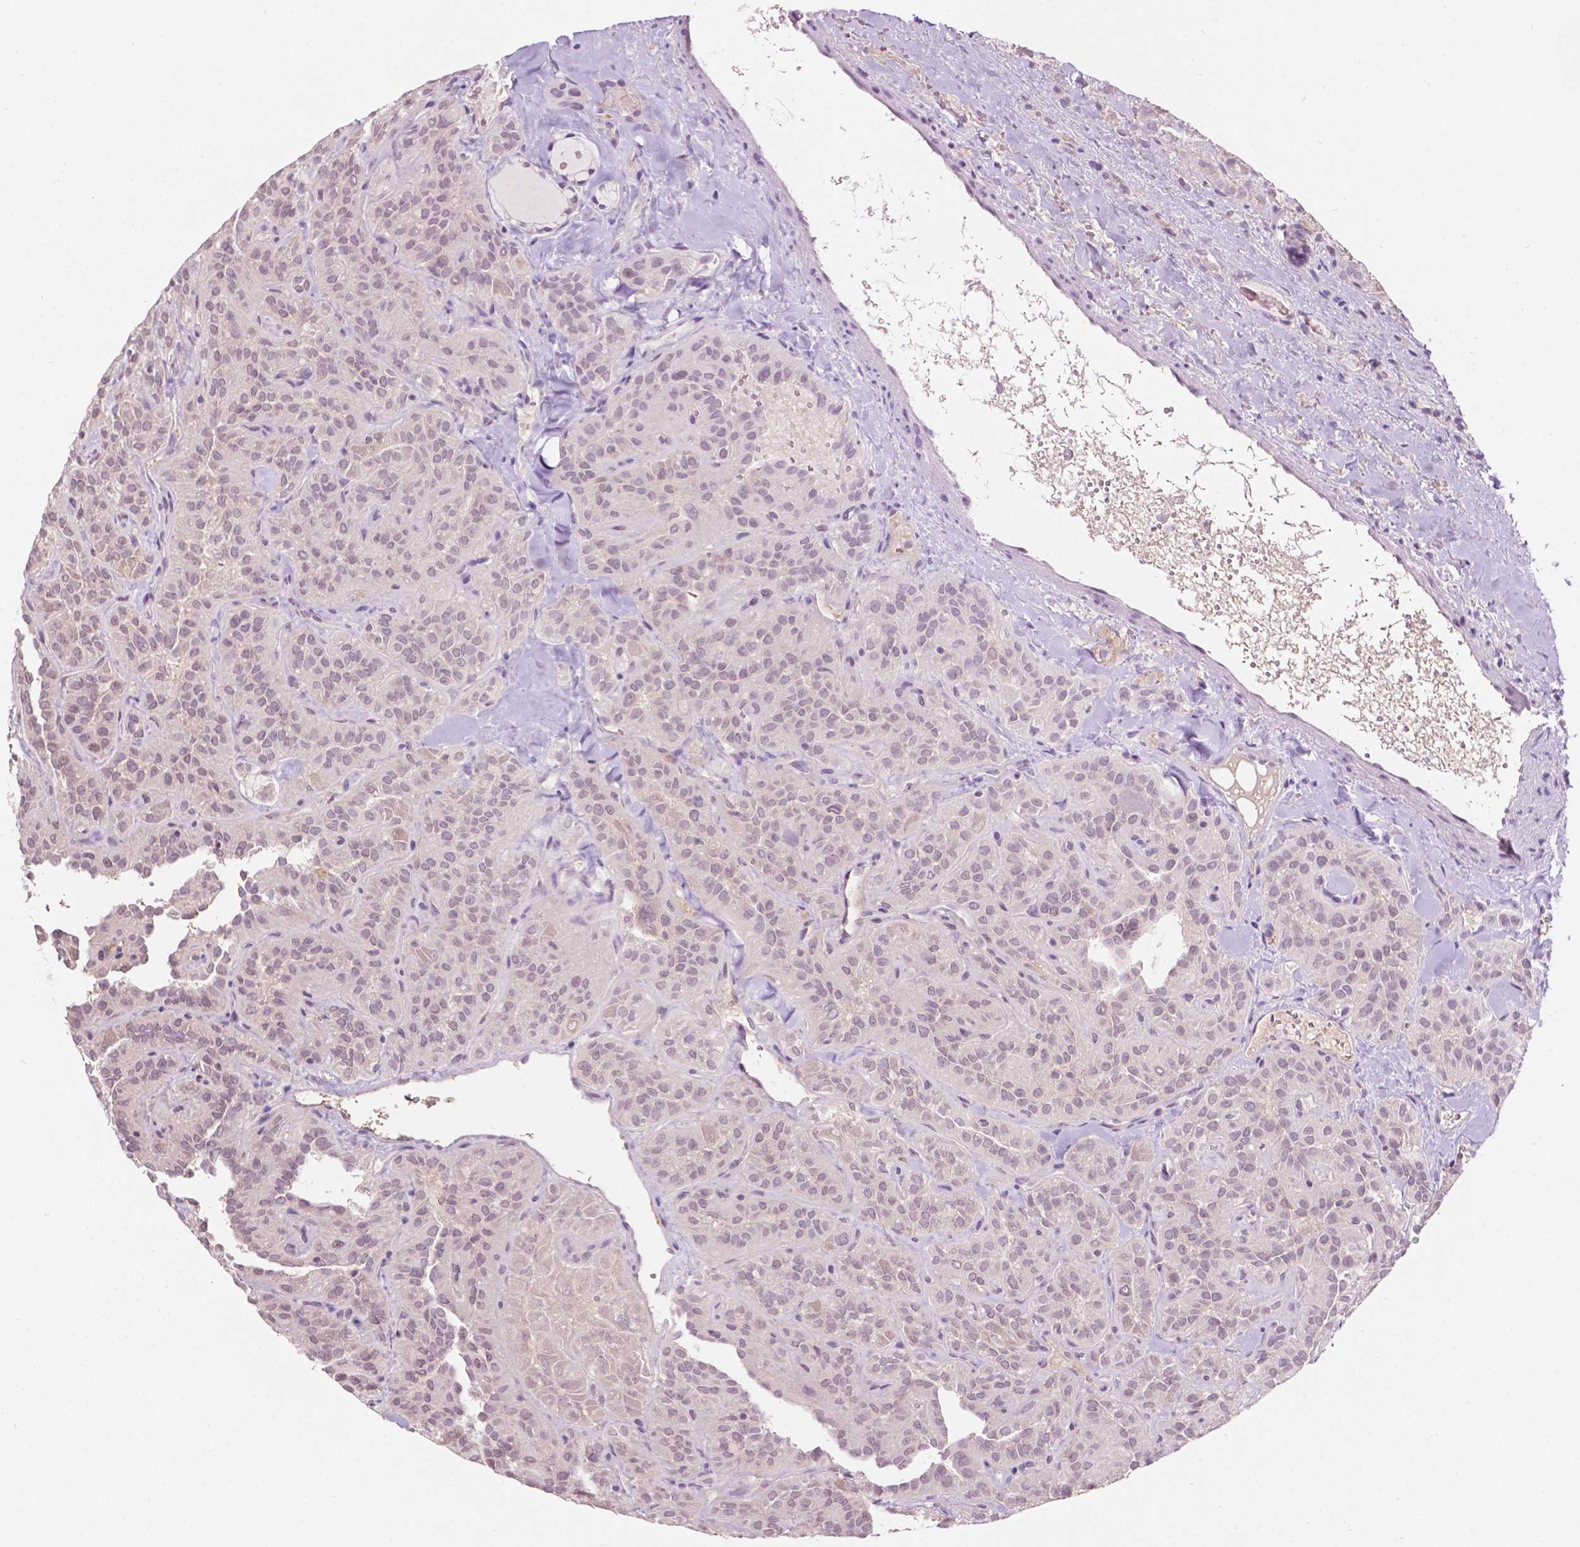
{"staining": {"intensity": "weak", "quantity": ">75%", "location": "nuclear"}, "tissue": "thyroid cancer", "cell_type": "Tumor cells", "image_type": "cancer", "snomed": [{"axis": "morphology", "description": "Papillary adenocarcinoma, NOS"}, {"axis": "topography", "description": "Thyroid gland"}], "caption": "Immunohistochemical staining of human thyroid cancer (papillary adenocarcinoma) demonstrates weak nuclear protein expression in approximately >75% of tumor cells.", "gene": "TM6SF2", "patient": {"sex": "female", "age": 45}}